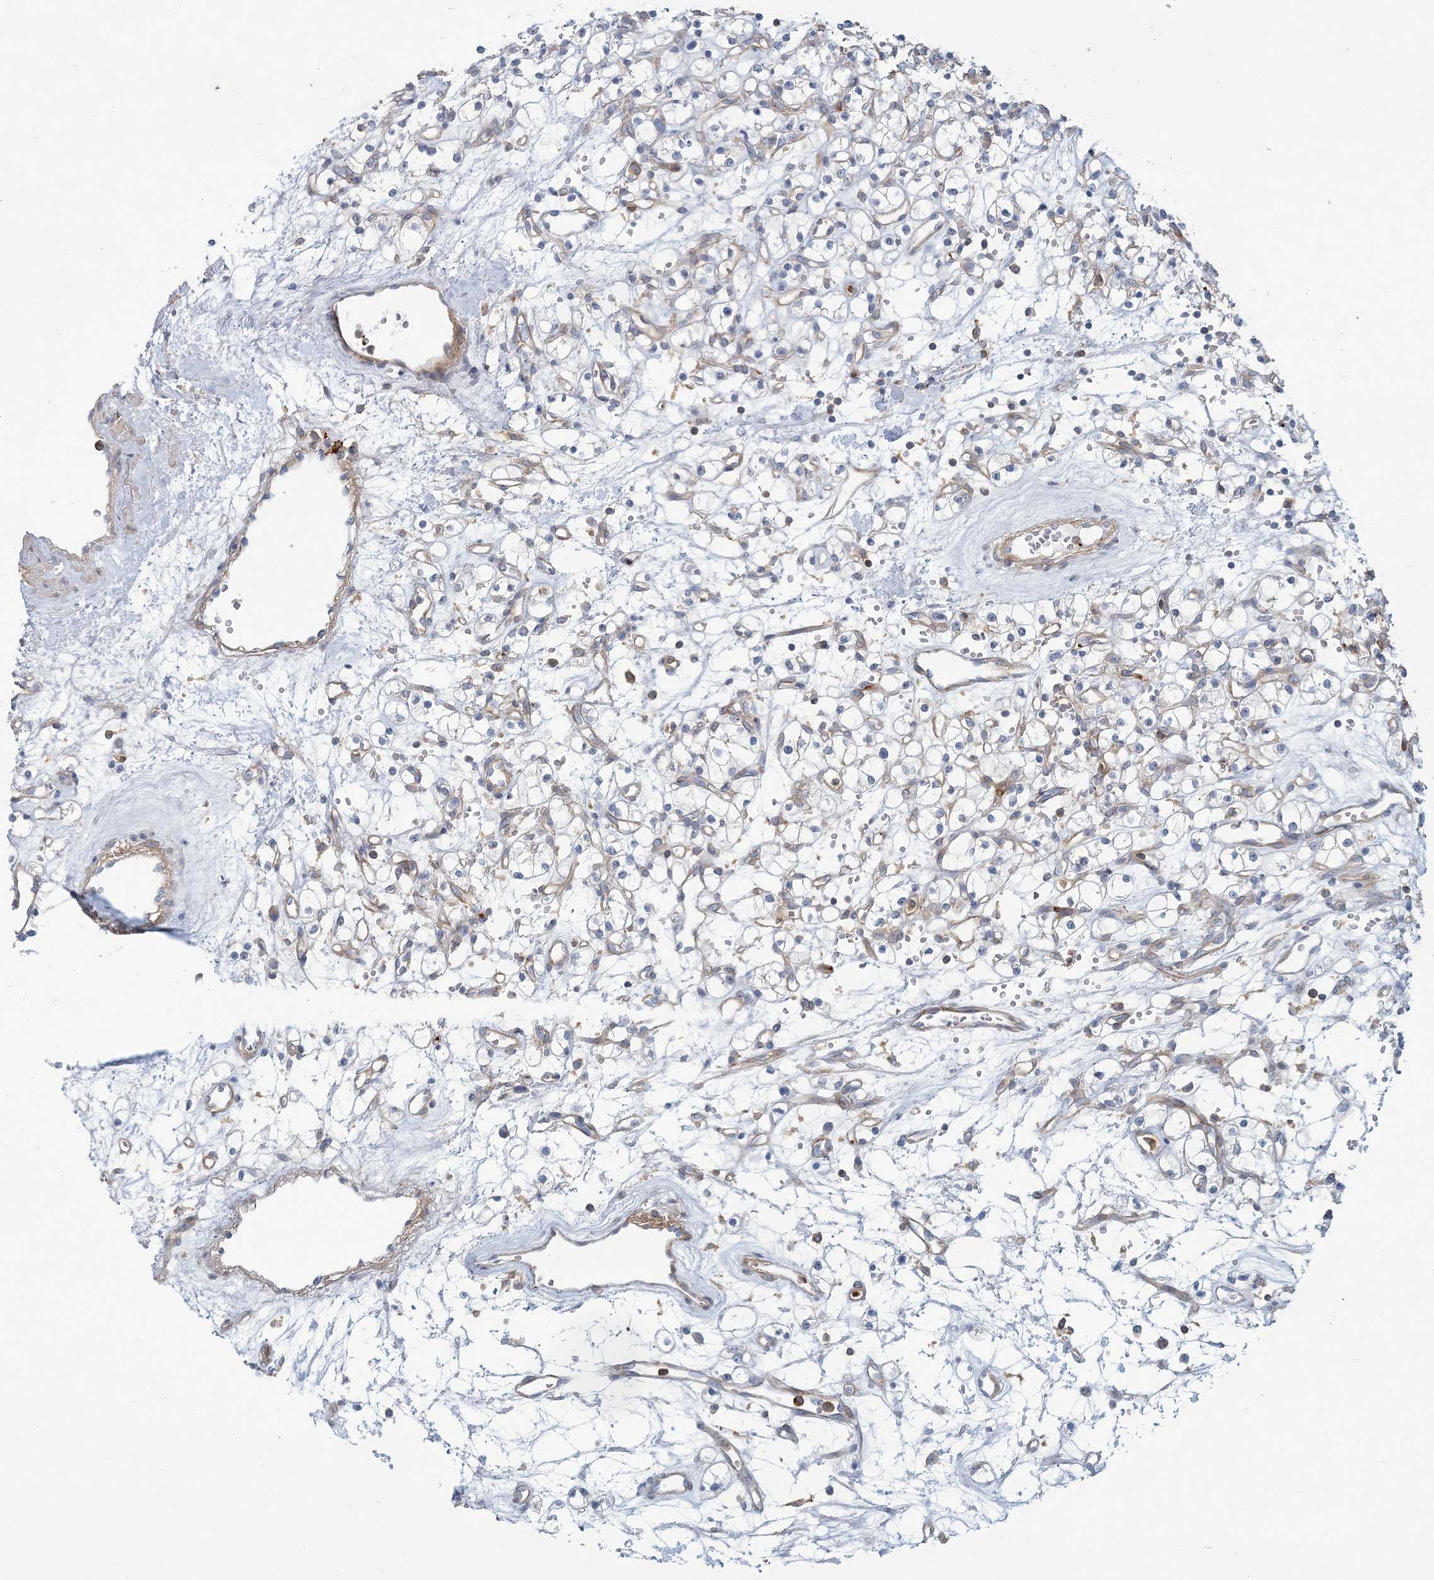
{"staining": {"intensity": "negative", "quantity": "none", "location": "none"}, "tissue": "renal cancer", "cell_type": "Tumor cells", "image_type": "cancer", "snomed": [{"axis": "morphology", "description": "Adenocarcinoma, NOS"}, {"axis": "topography", "description": "Kidney"}], "caption": "Tumor cells show no significant staining in renal cancer. Nuclei are stained in blue.", "gene": "CUEDC2", "patient": {"sex": "female", "age": 59}}